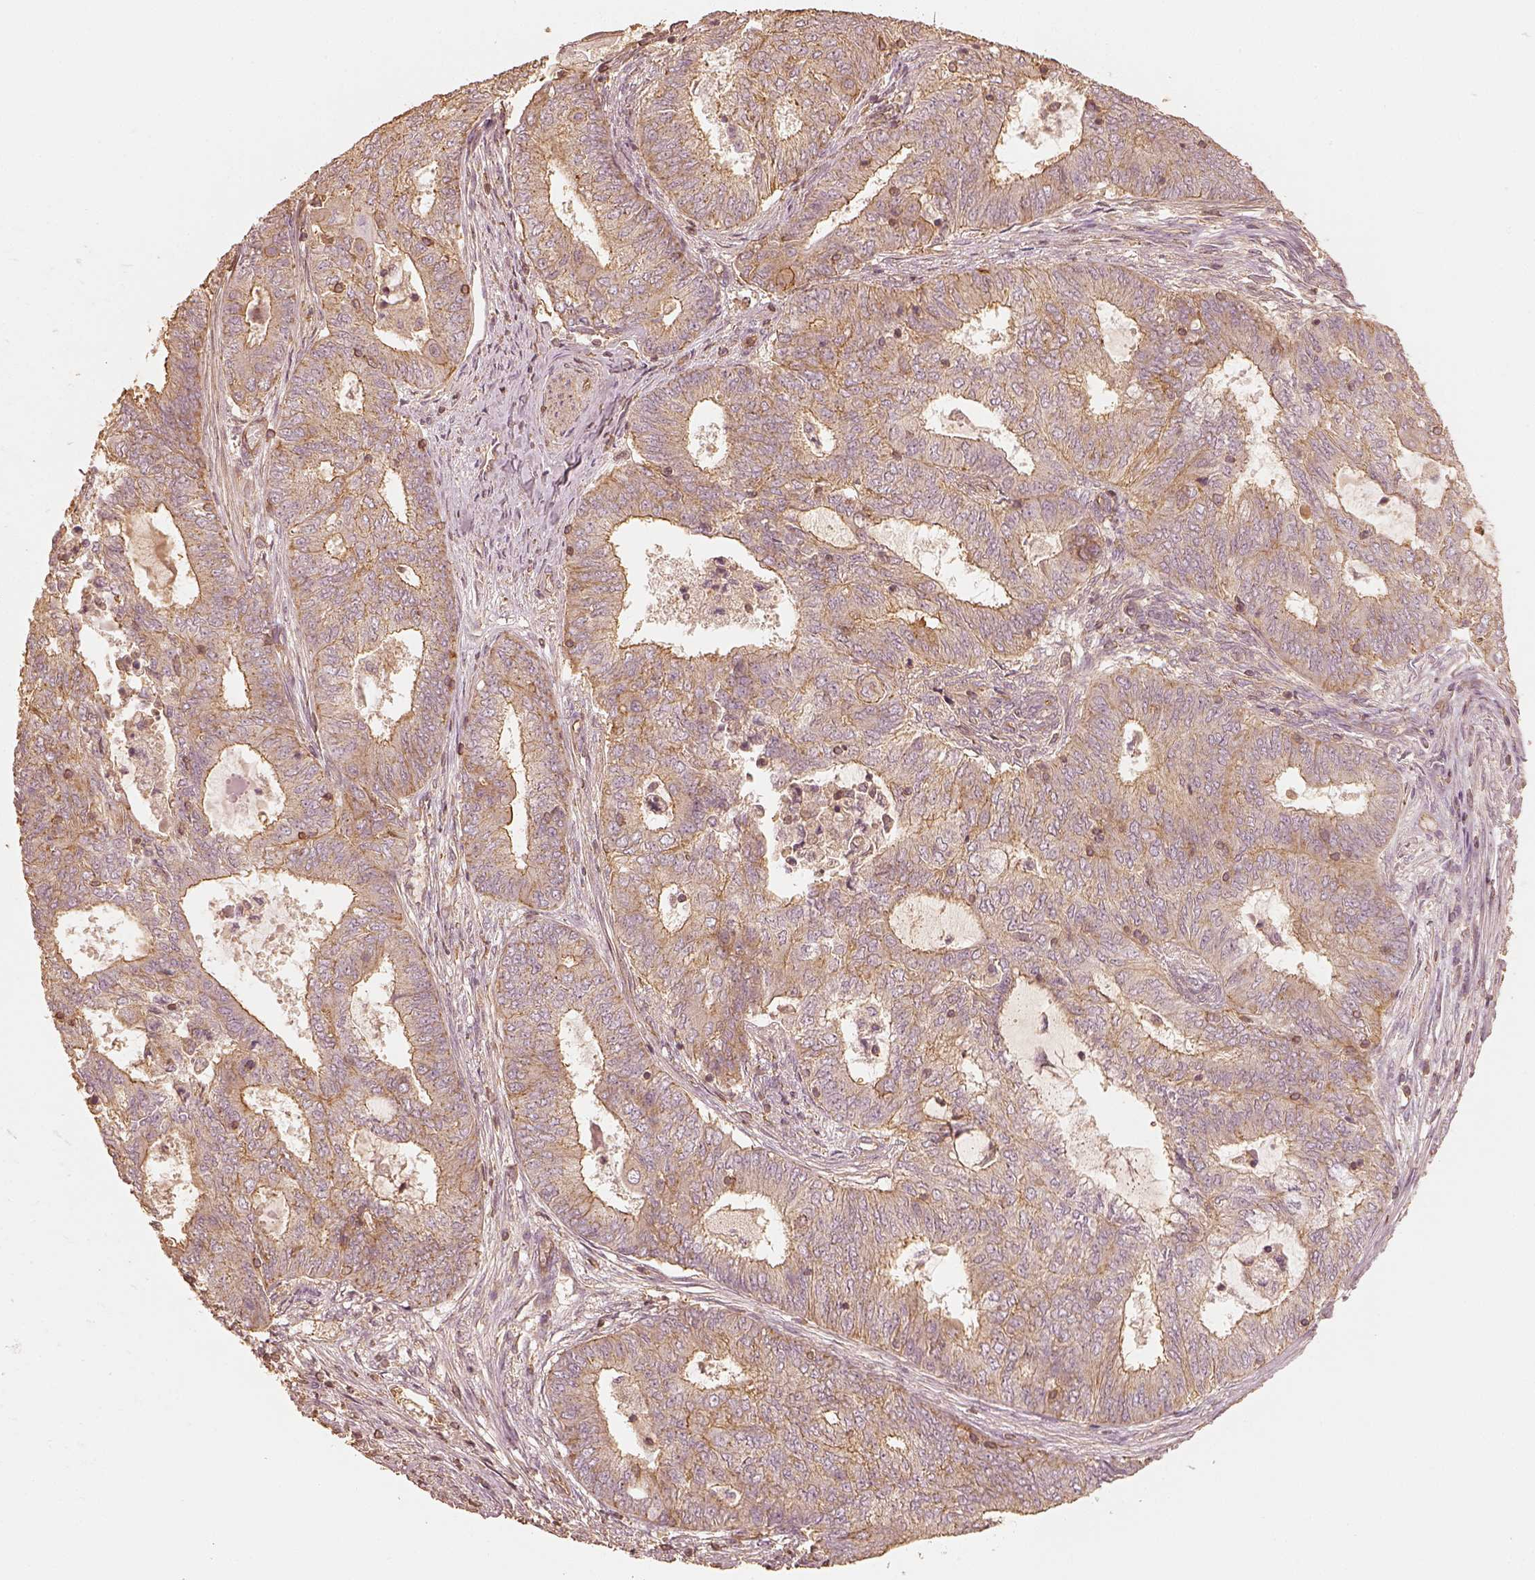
{"staining": {"intensity": "moderate", "quantity": "25%-75%", "location": "cytoplasmic/membranous"}, "tissue": "endometrial cancer", "cell_type": "Tumor cells", "image_type": "cancer", "snomed": [{"axis": "morphology", "description": "Adenocarcinoma, NOS"}, {"axis": "topography", "description": "Endometrium"}], "caption": "DAB immunohistochemical staining of human endometrial cancer reveals moderate cytoplasmic/membranous protein positivity in approximately 25%-75% of tumor cells. (DAB (3,3'-diaminobenzidine) = brown stain, brightfield microscopy at high magnification).", "gene": "WDR7", "patient": {"sex": "female", "age": 62}}